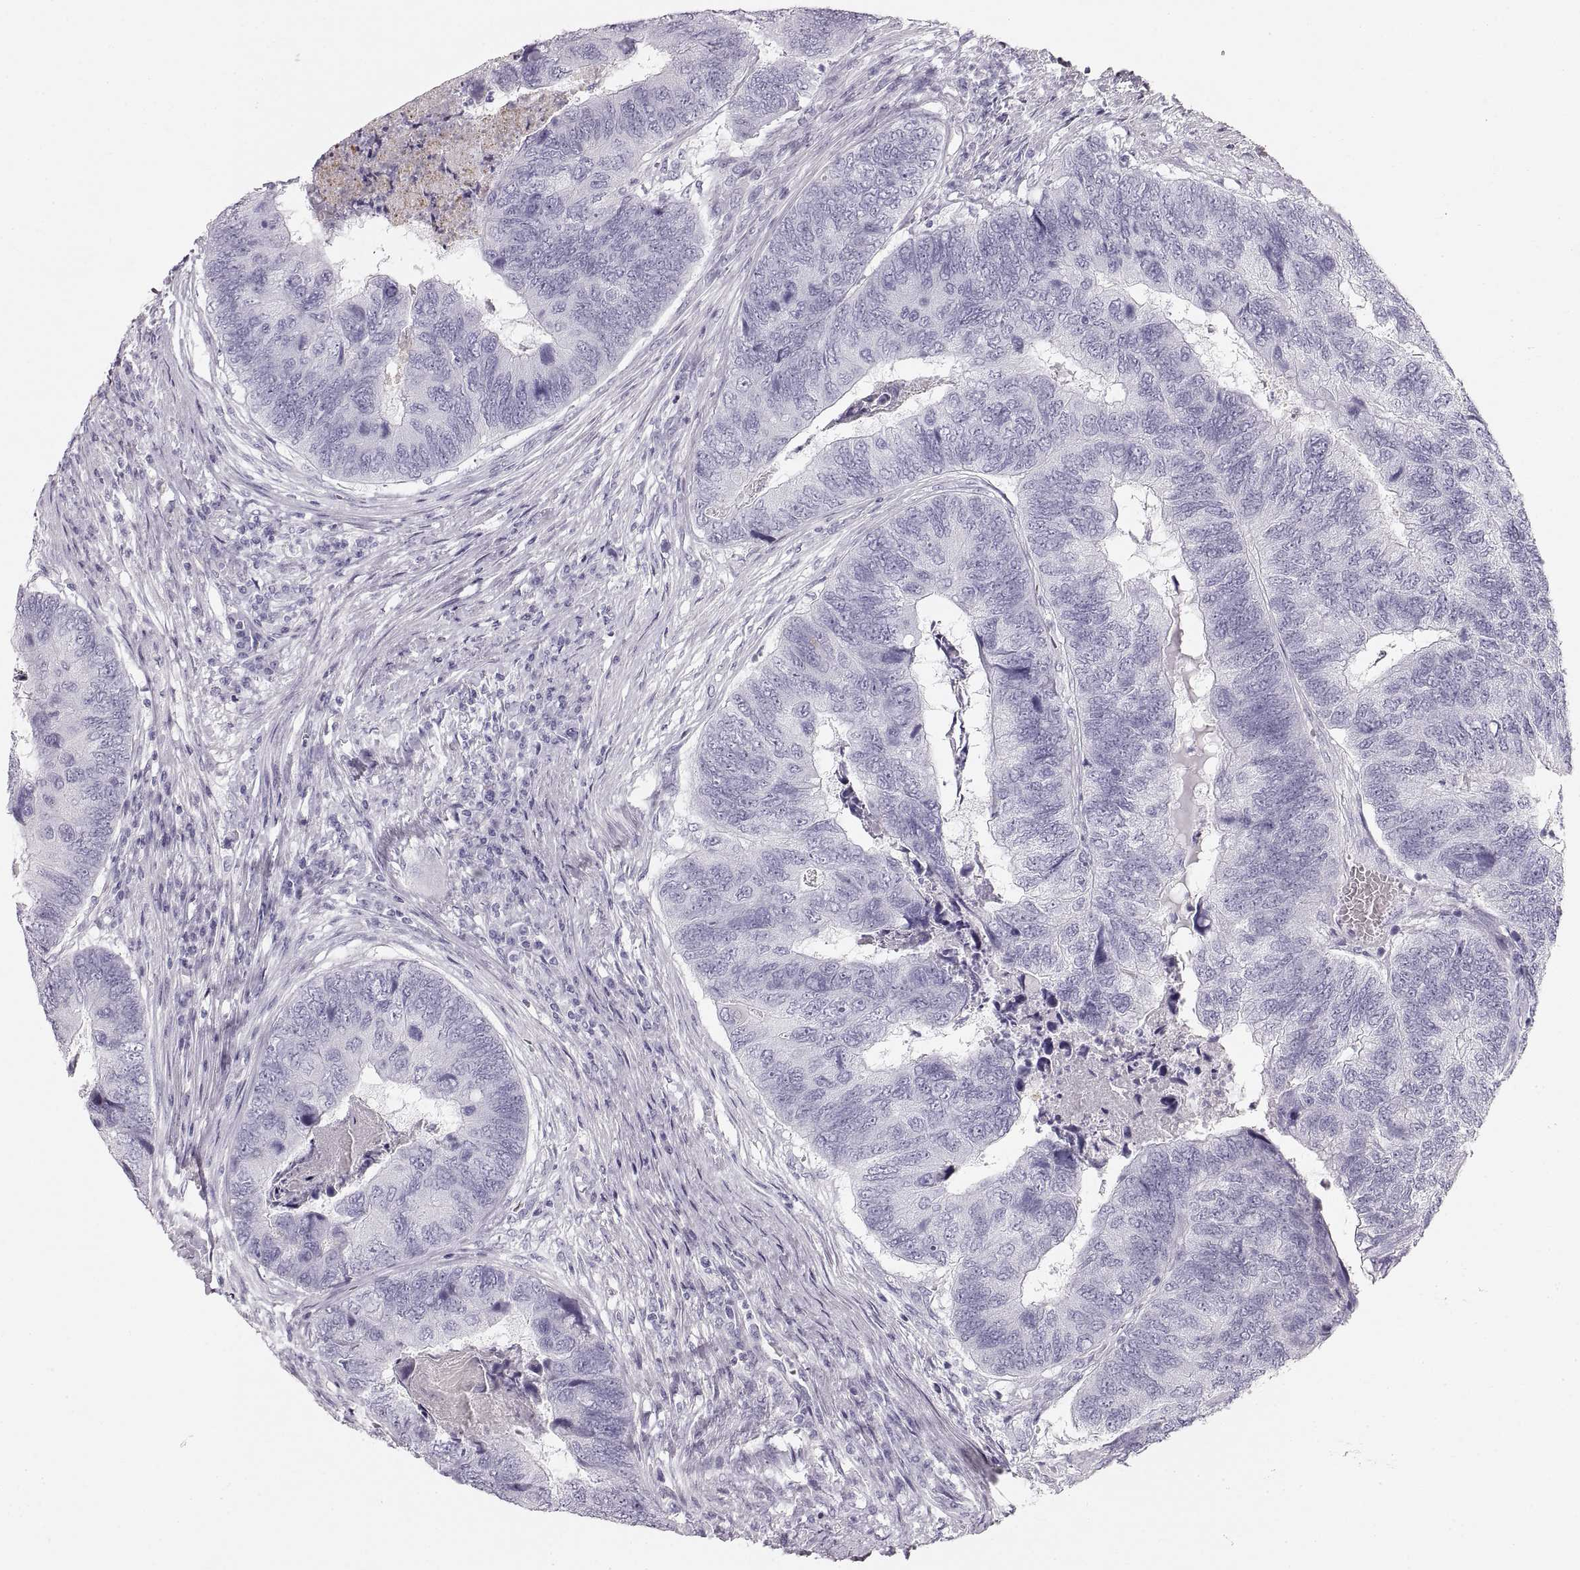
{"staining": {"intensity": "negative", "quantity": "none", "location": "none"}, "tissue": "colorectal cancer", "cell_type": "Tumor cells", "image_type": "cancer", "snomed": [{"axis": "morphology", "description": "Adenocarcinoma, NOS"}, {"axis": "topography", "description": "Colon"}], "caption": "The image reveals no staining of tumor cells in colorectal adenocarcinoma.", "gene": "CRYAA", "patient": {"sex": "female", "age": 67}}